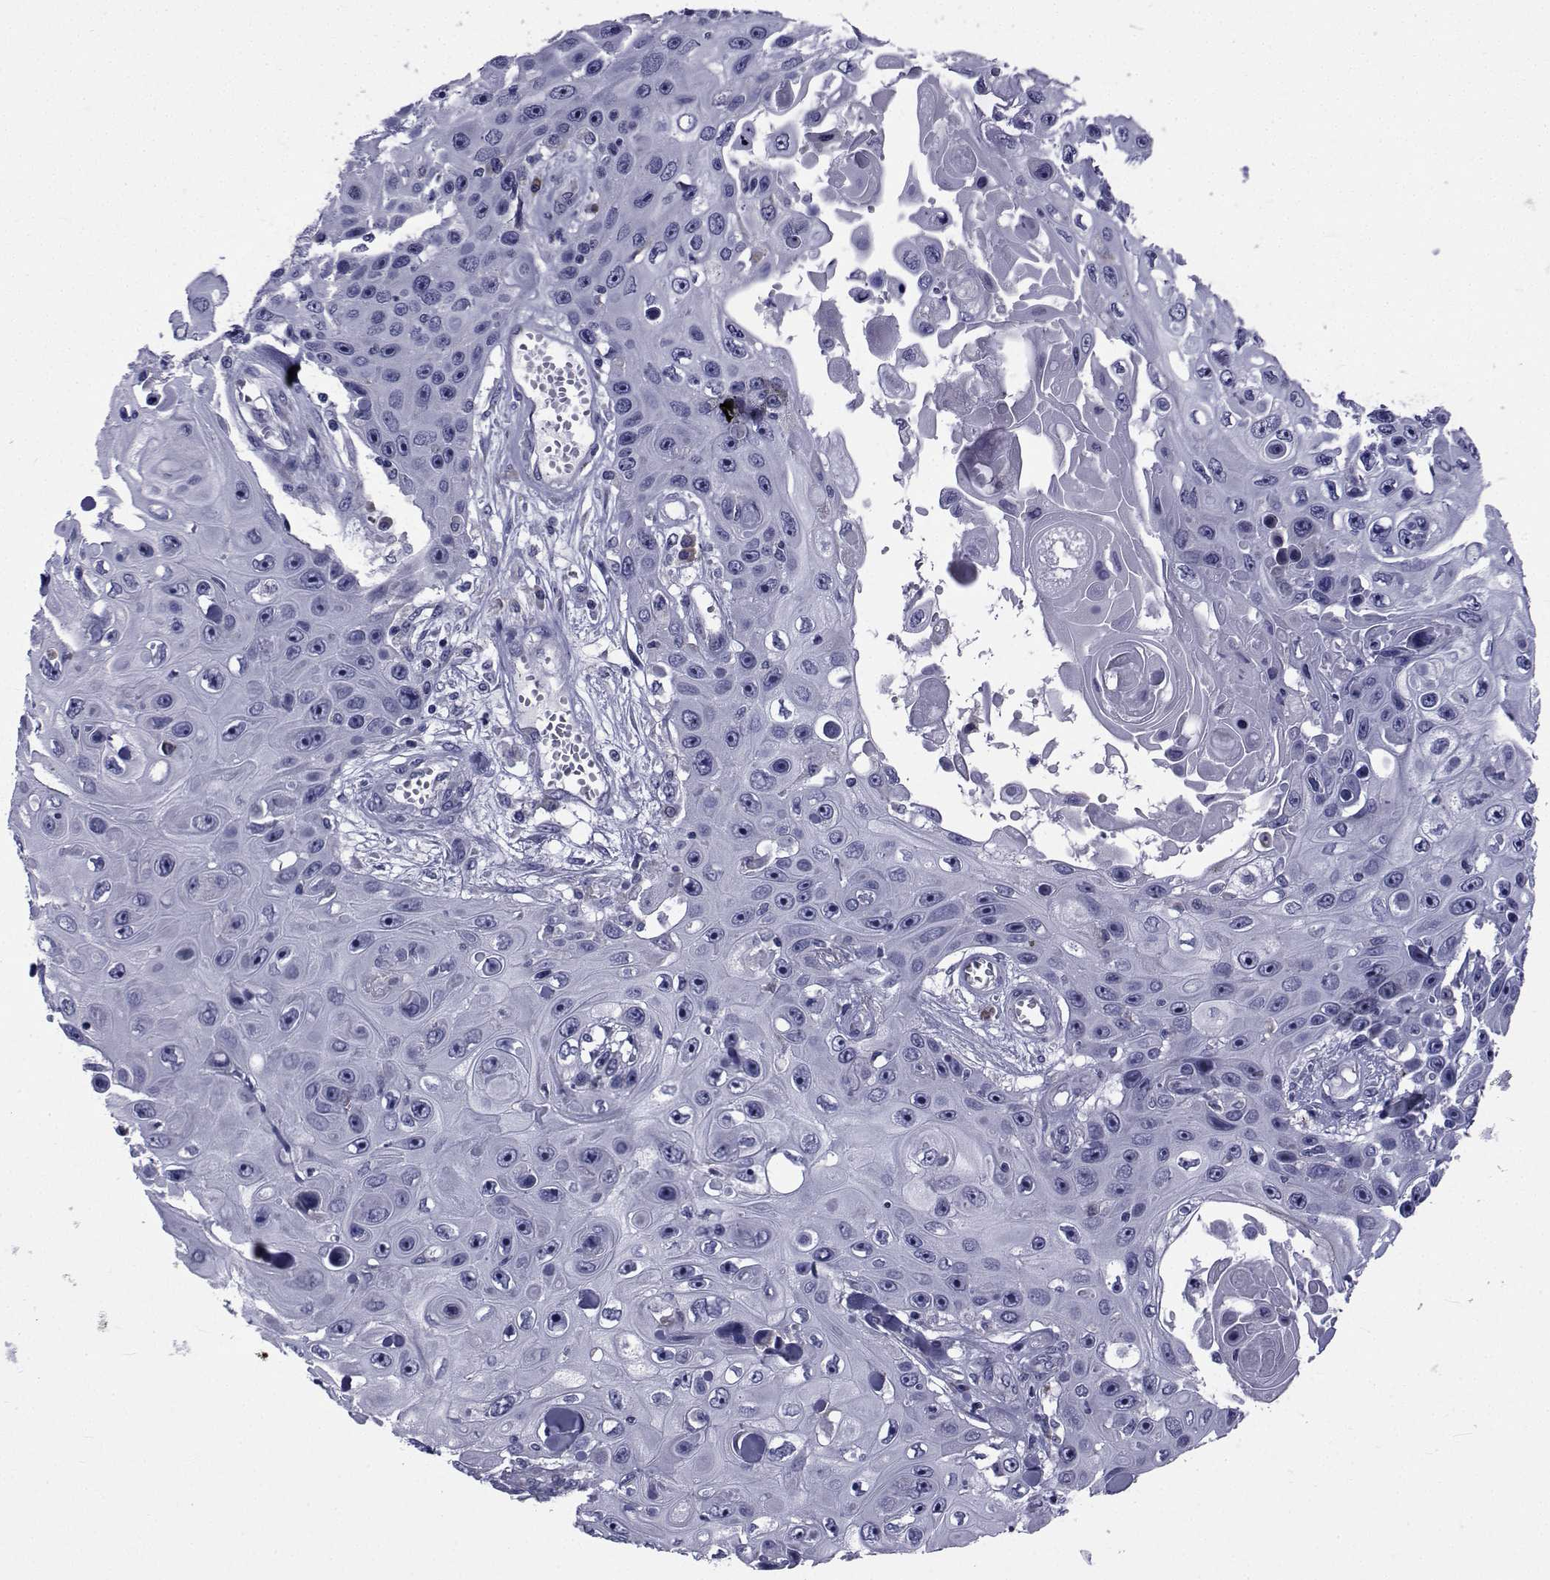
{"staining": {"intensity": "negative", "quantity": "none", "location": "none"}, "tissue": "skin cancer", "cell_type": "Tumor cells", "image_type": "cancer", "snomed": [{"axis": "morphology", "description": "Squamous cell carcinoma, NOS"}, {"axis": "topography", "description": "Skin"}], "caption": "Human skin cancer stained for a protein using IHC displays no positivity in tumor cells.", "gene": "ROPN1", "patient": {"sex": "male", "age": 82}}